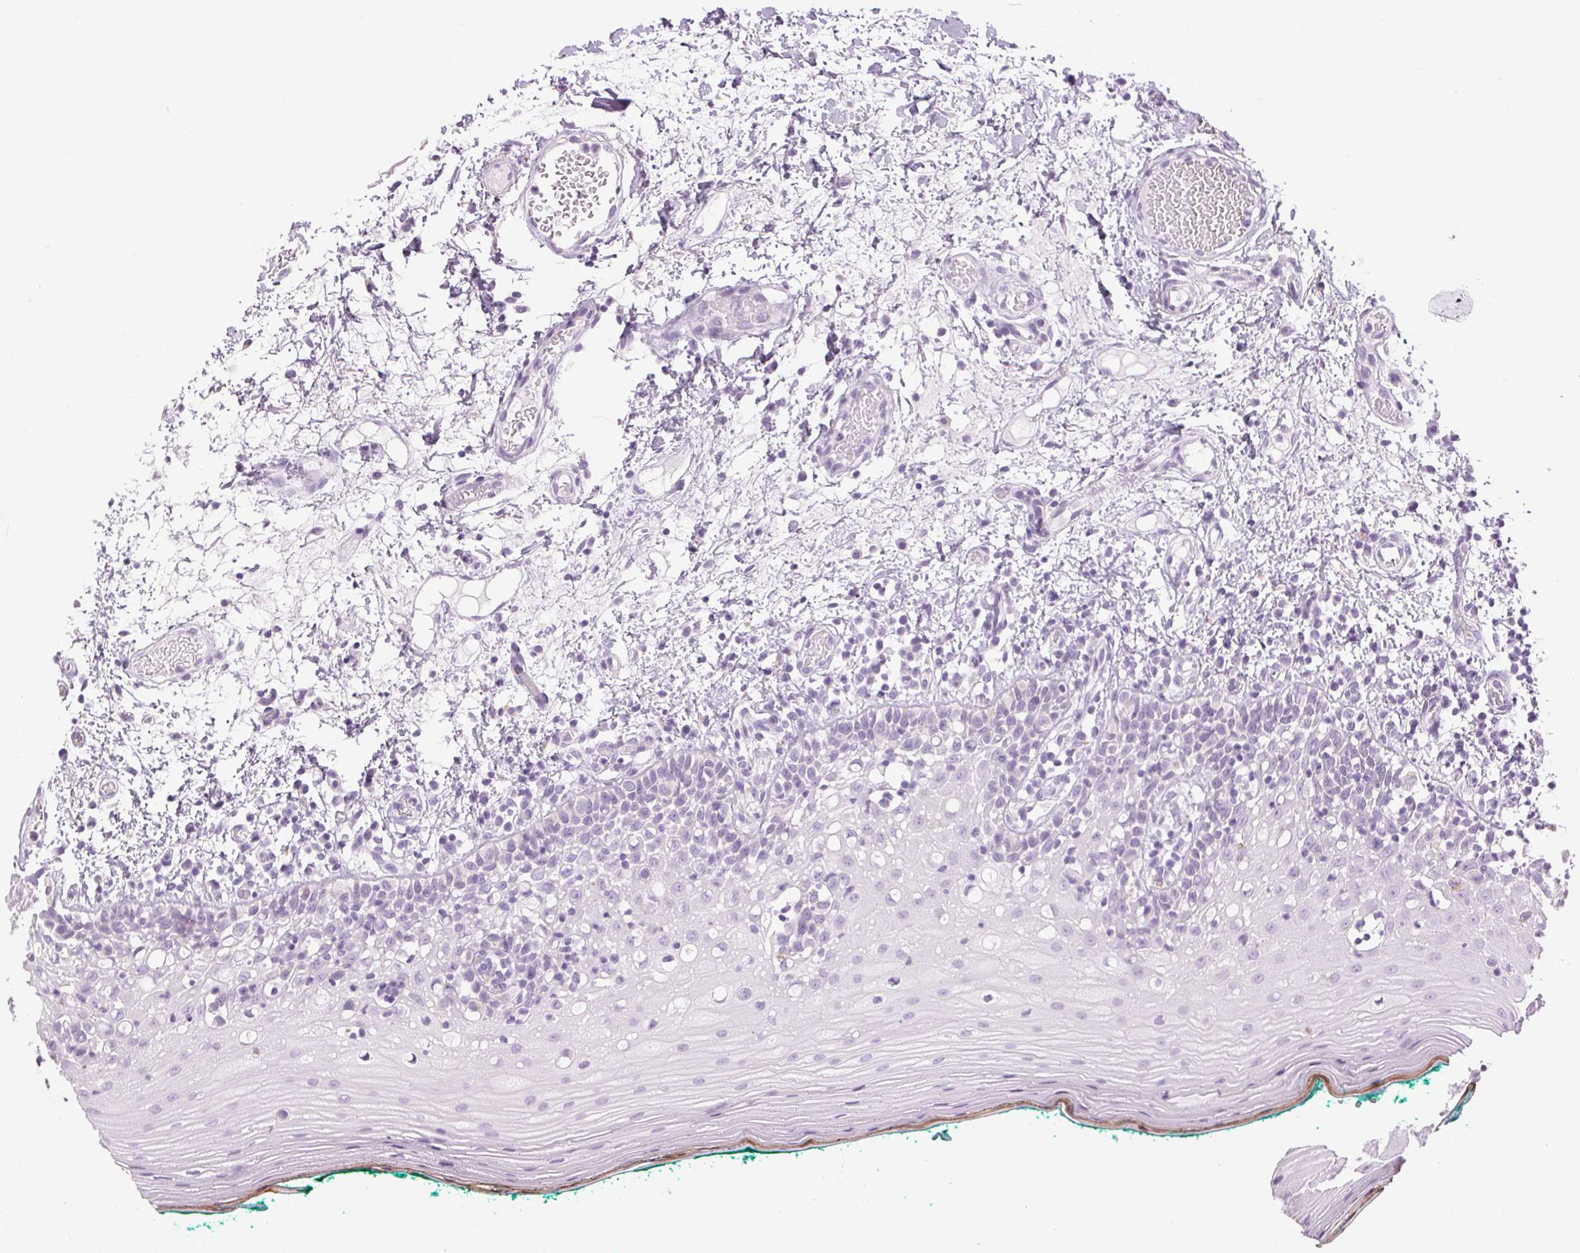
{"staining": {"intensity": "negative", "quantity": "none", "location": "none"}, "tissue": "oral mucosa", "cell_type": "Squamous epithelial cells", "image_type": "normal", "snomed": [{"axis": "morphology", "description": "Normal tissue, NOS"}, {"axis": "topography", "description": "Oral tissue"}], "caption": "Squamous epithelial cells show no significant staining in normal oral mucosa.", "gene": "LRP2", "patient": {"sex": "female", "age": 83}}